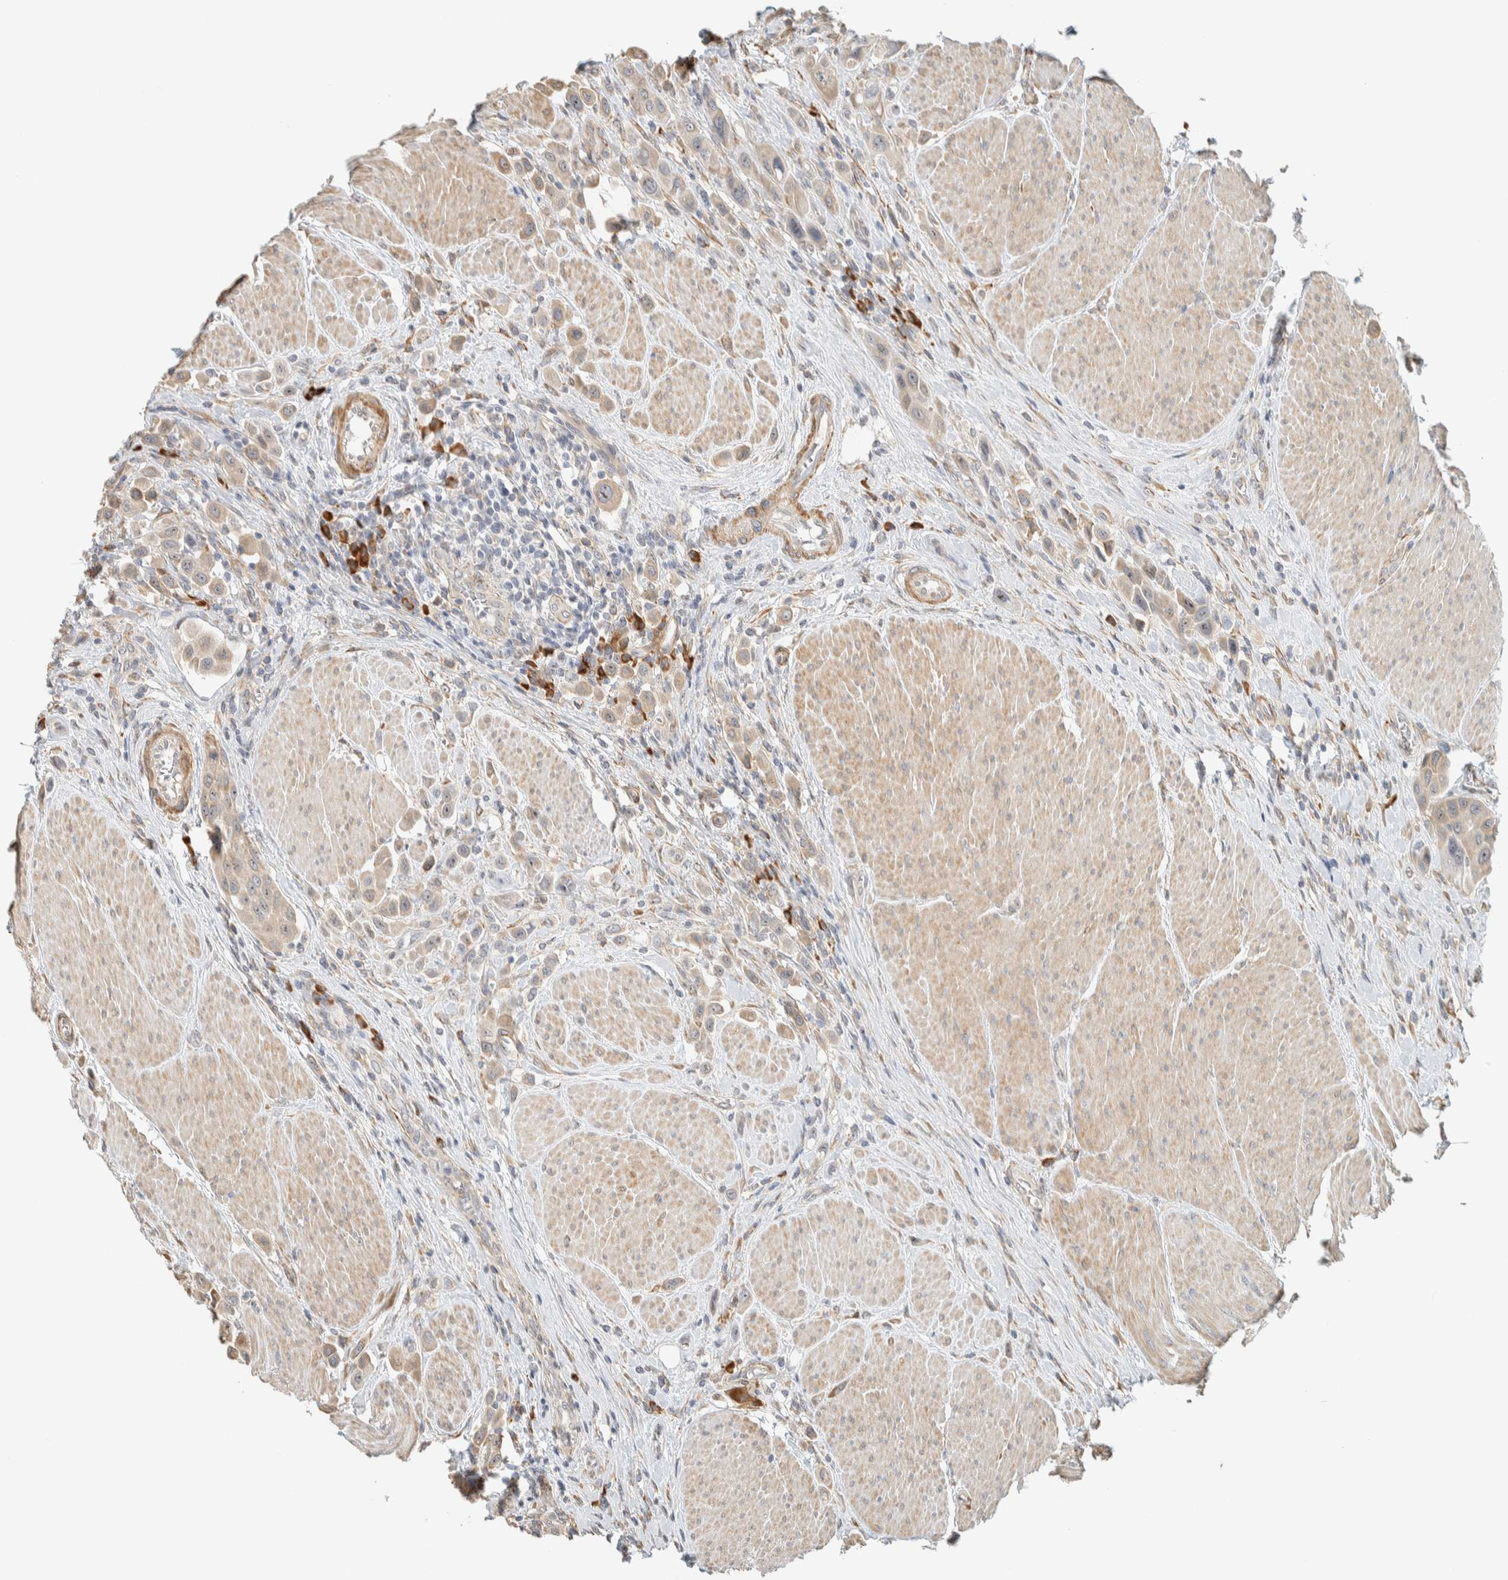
{"staining": {"intensity": "weak", "quantity": ">75%", "location": "cytoplasmic/membranous"}, "tissue": "urothelial cancer", "cell_type": "Tumor cells", "image_type": "cancer", "snomed": [{"axis": "morphology", "description": "Urothelial carcinoma, High grade"}, {"axis": "topography", "description": "Urinary bladder"}], "caption": "There is low levels of weak cytoplasmic/membranous staining in tumor cells of urothelial cancer, as demonstrated by immunohistochemical staining (brown color).", "gene": "KLHL40", "patient": {"sex": "male", "age": 50}}